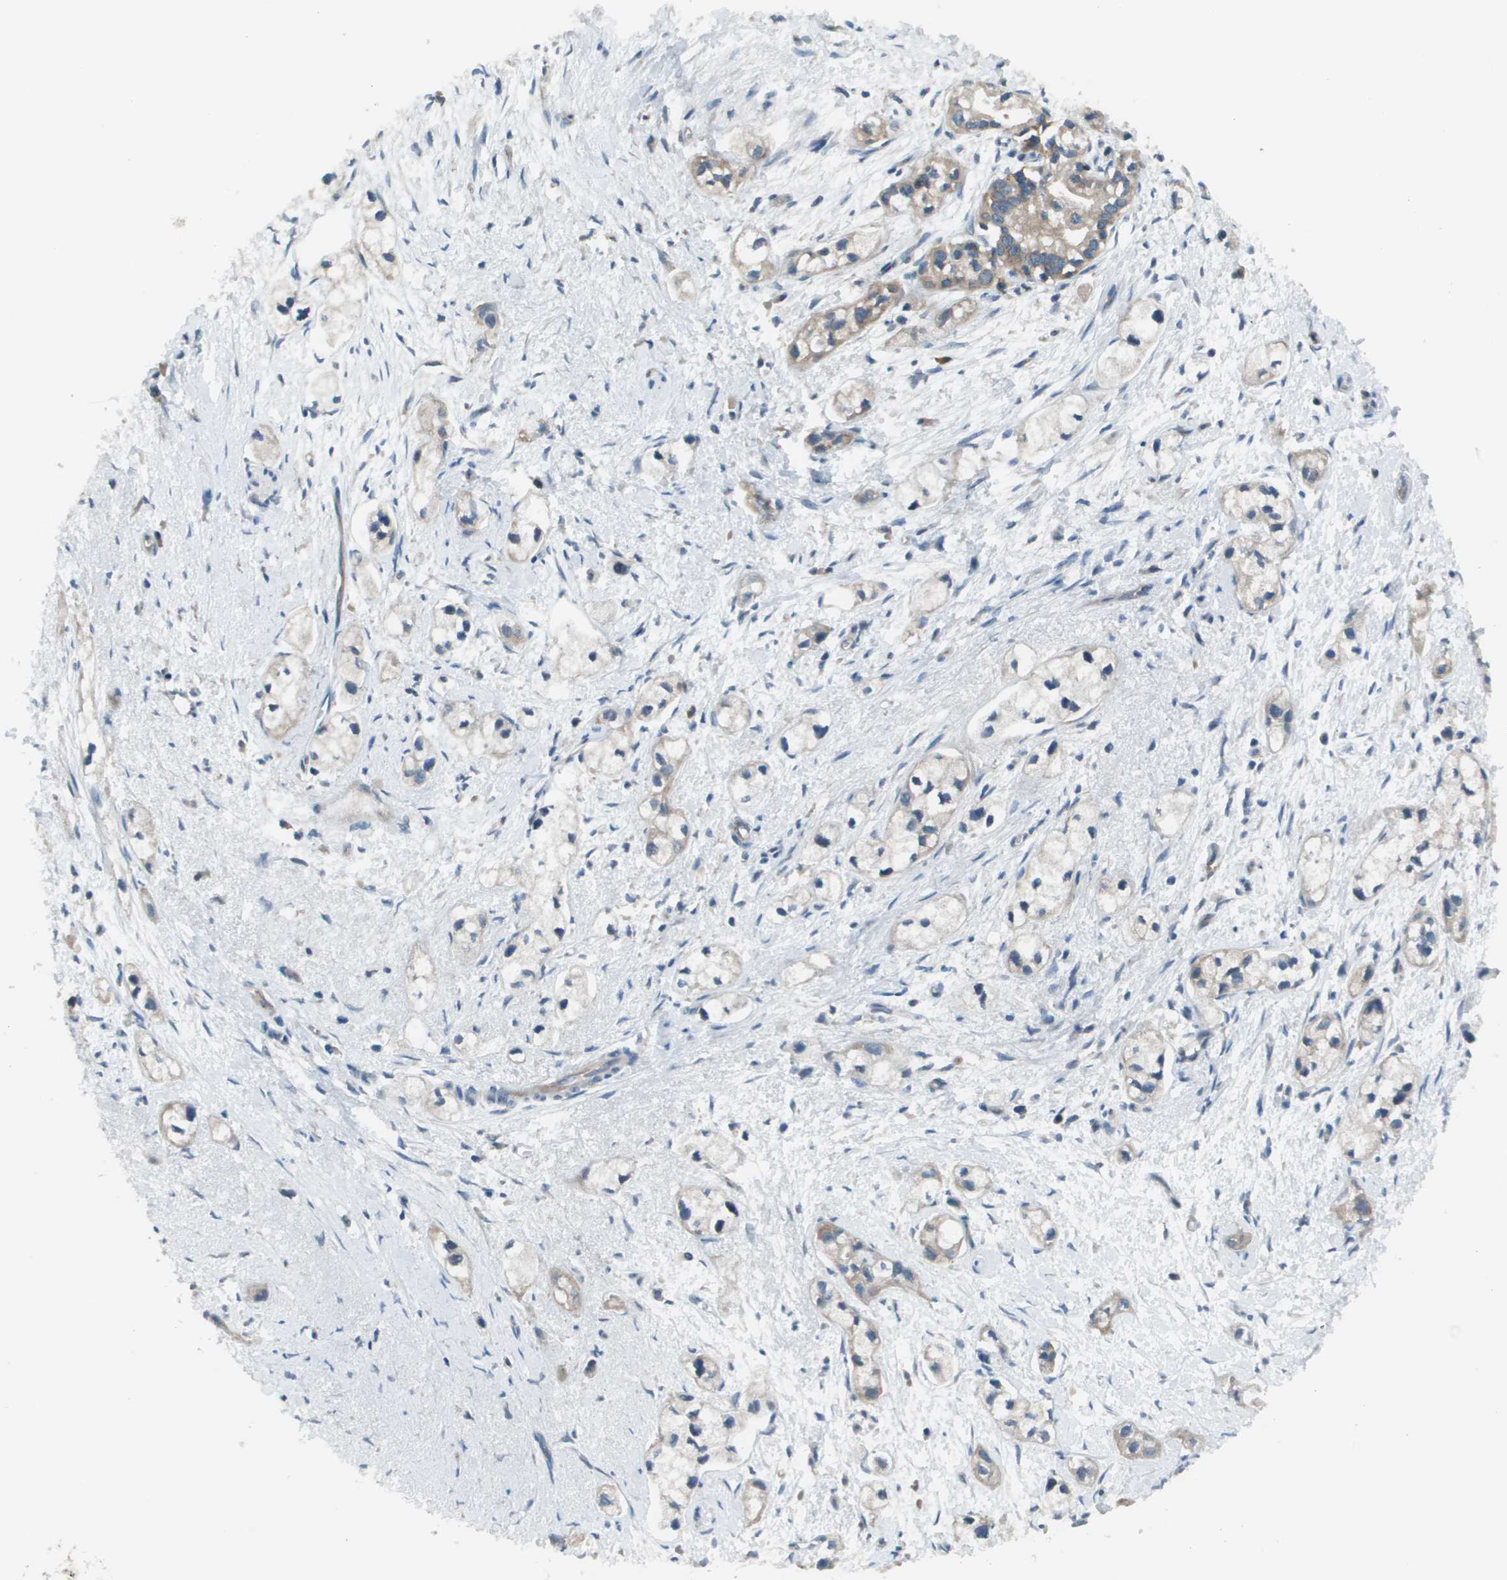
{"staining": {"intensity": "weak", "quantity": "25%-75%", "location": "cytoplasmic/membranous"}, "tissue": "pancreatic cancer", "cell_type": "Tumor cells", "image_type": "cancer", "snomed": [{"axis": "morphology", "description": "Adenocarcinoma, NOS"}, {"axis": "topography", "description": "Pancreas"}], "caption": "Tumor cells demonstrate low levels of weak cytoplasmic/membranous staining in about 25%-75% of cells in human pancreatic adenocarcinoma.", "gene": "EIF3B", "patient": {"sex": "male", "age": 74}}